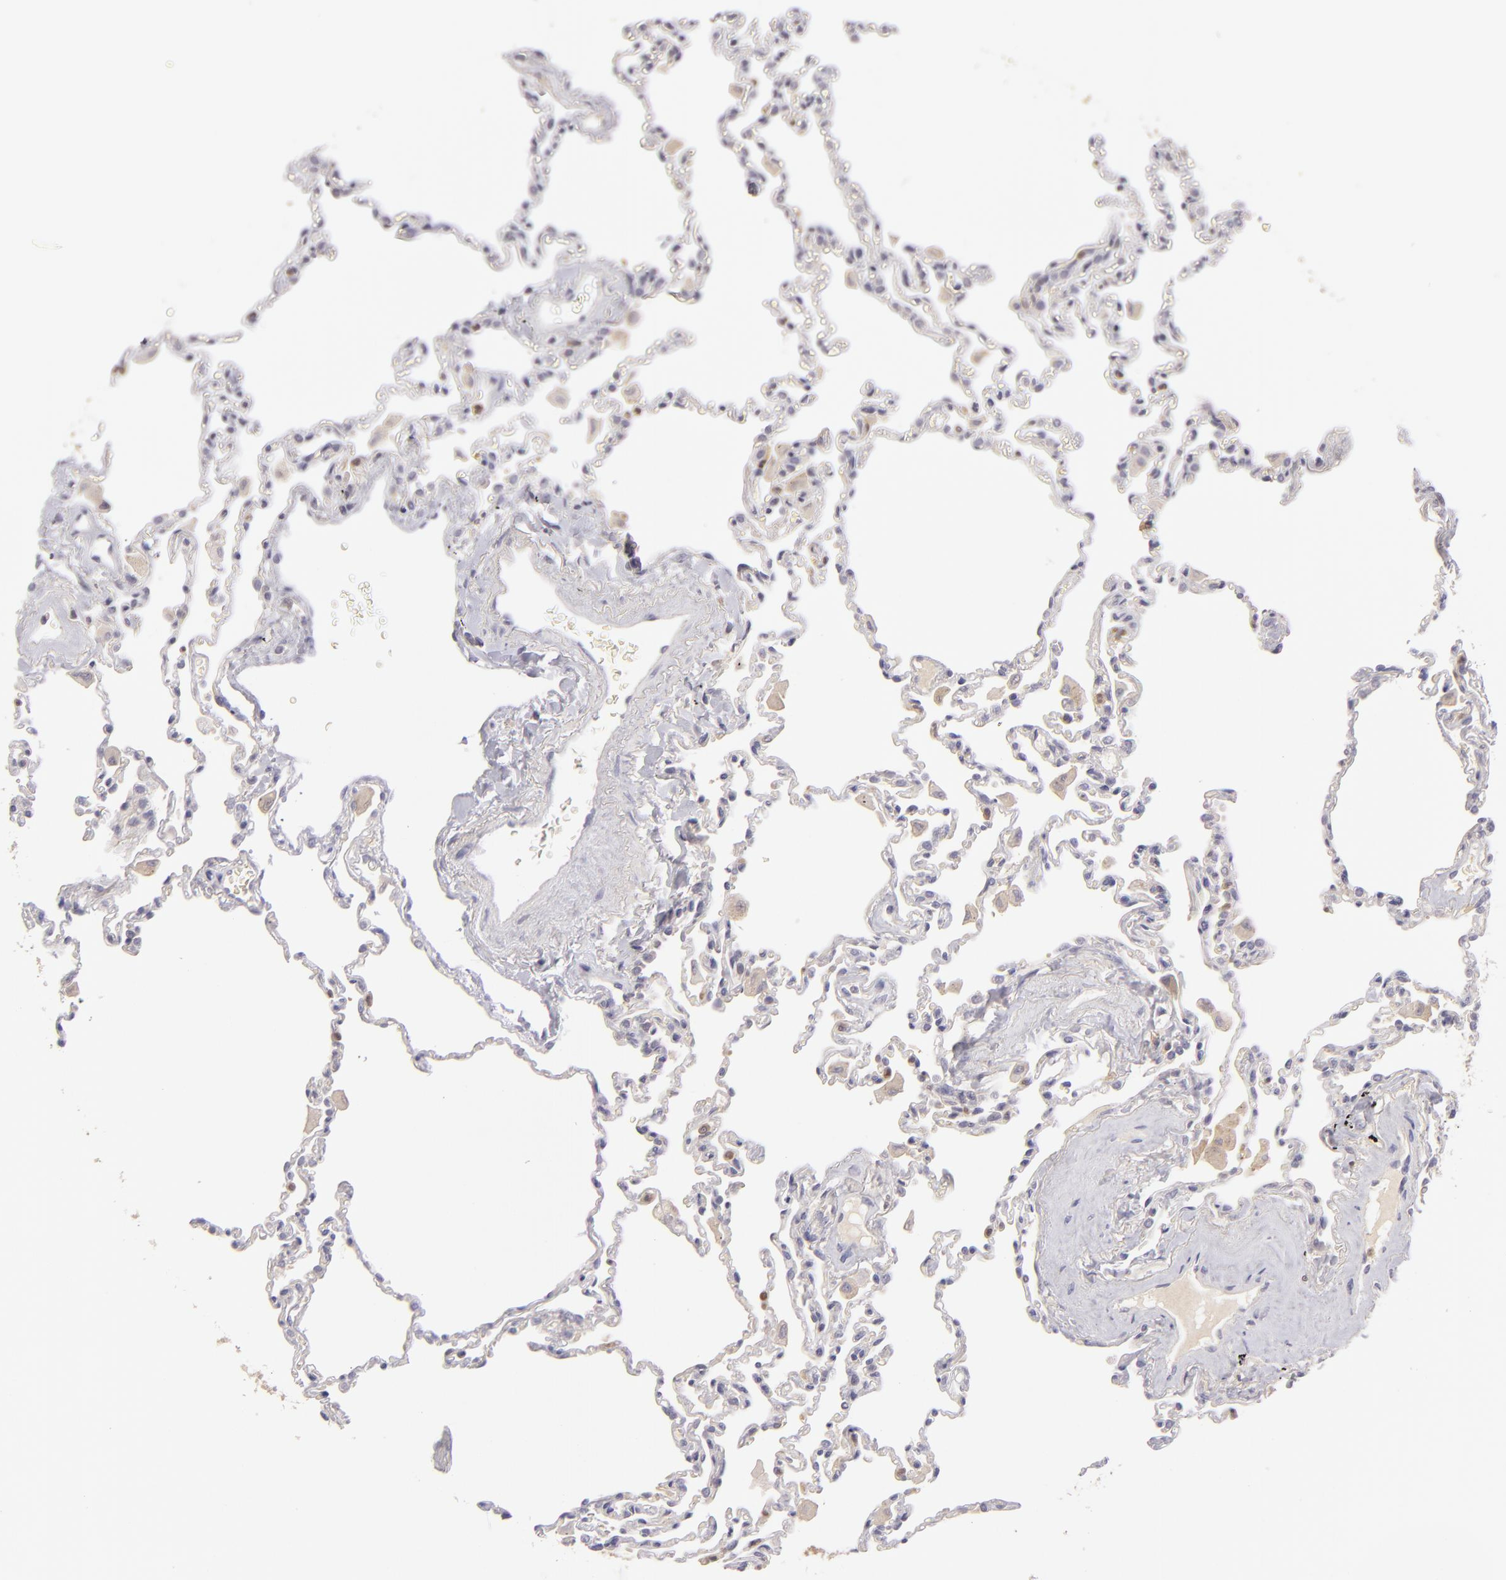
{"staining": {"intensity": "negative", "quantity": "none", "location": "none"}, "tissue": "lung", "cell_type": "Alveolar cells", "image_type": "normal", "snomed": [{"axis": "morphology", "description": "Normal tissue, NOS"}, {"axis": "topography", "description": "Lung"}], "caption": "This is an immunohistochemistry (IHC) image of benign human lung. There is no expression in alveolar cells.", "gene": "MMP10", "patient": {"sex": "male", "age": 59}}